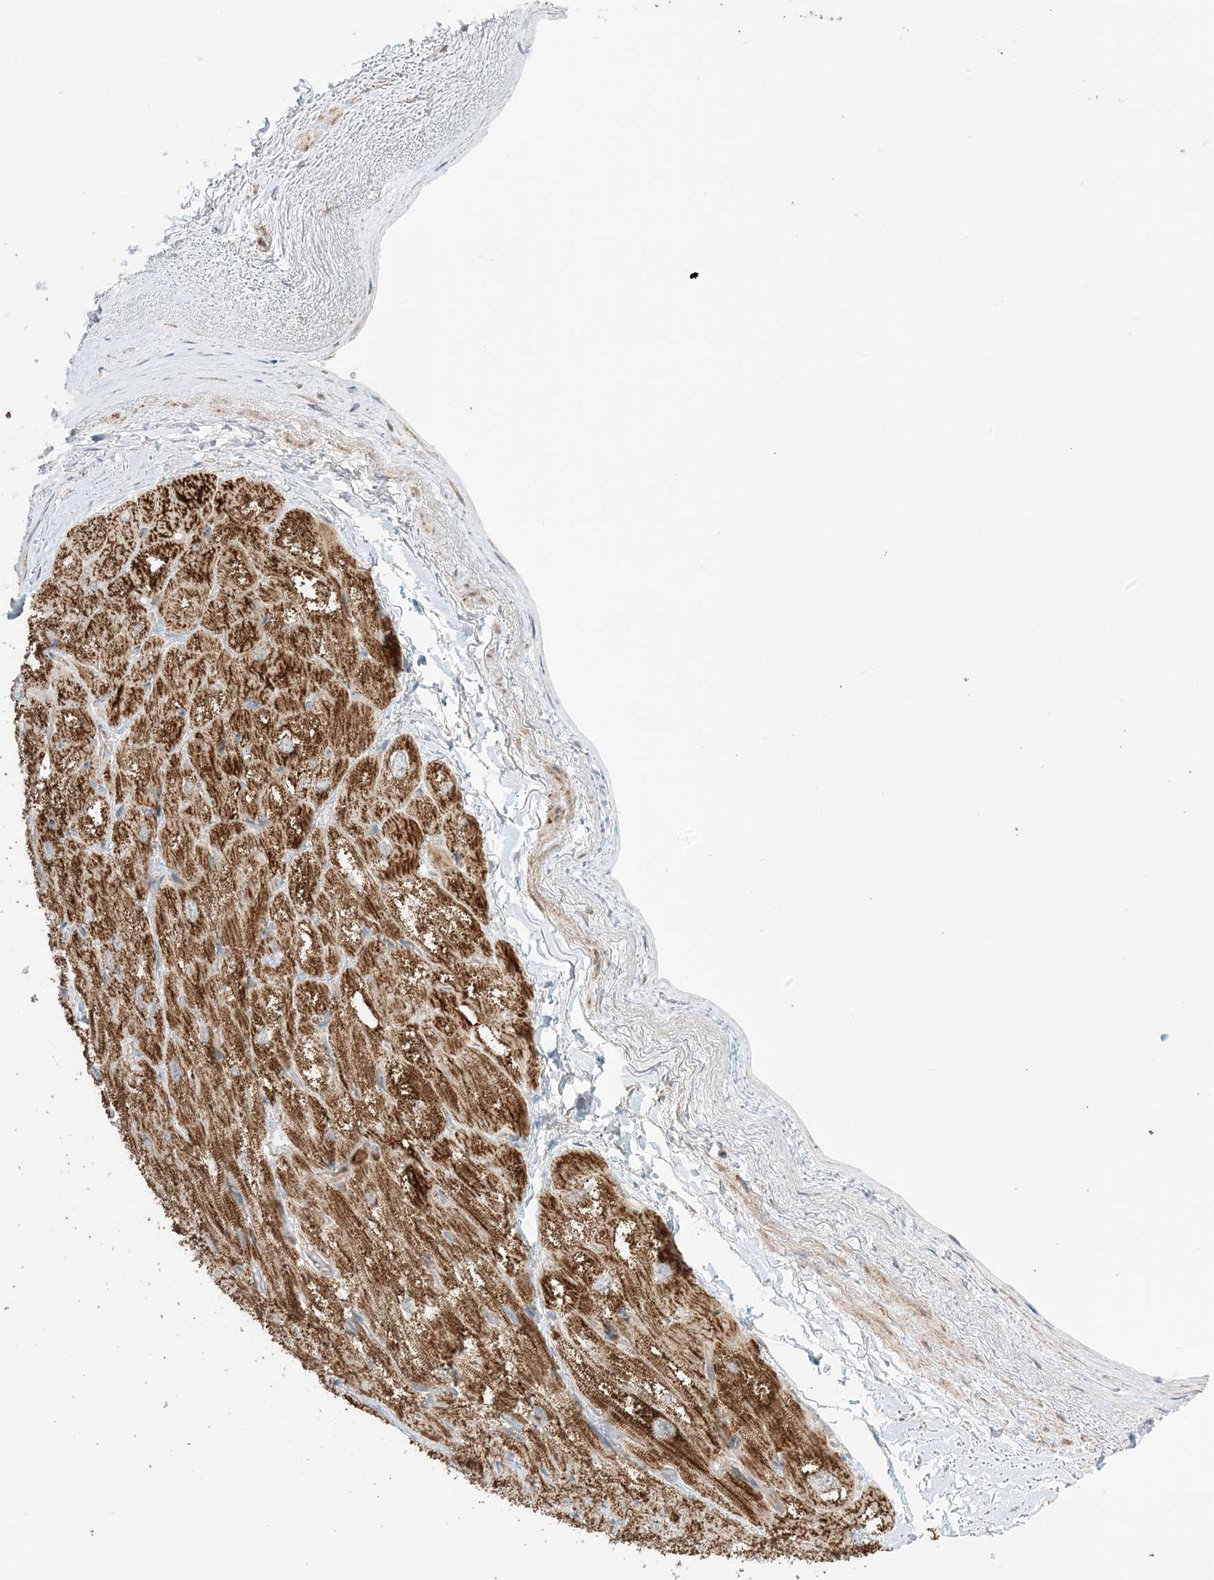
{"staining": {"intensity": "strong", "quantity": ">75%", "location": "cytoplasmic/membranous"}, "tissue": "heart muscle", "cell_type": "Cardiomyocytes", "image_type": "normal", "snomed": [{"axis": "morphology", "description": "Normal tissue, NOS"}, {"axis": "topography", "description": "Heart"}], "caption": "Normal heart muscle demonstrates strong cytoplasmic/membranous expression in approximately >75% of cardiomyocytes, visualized by immunohistochemistry.", "gene": "N4BP3", "patient": {"sex": "male", "age": 50}}